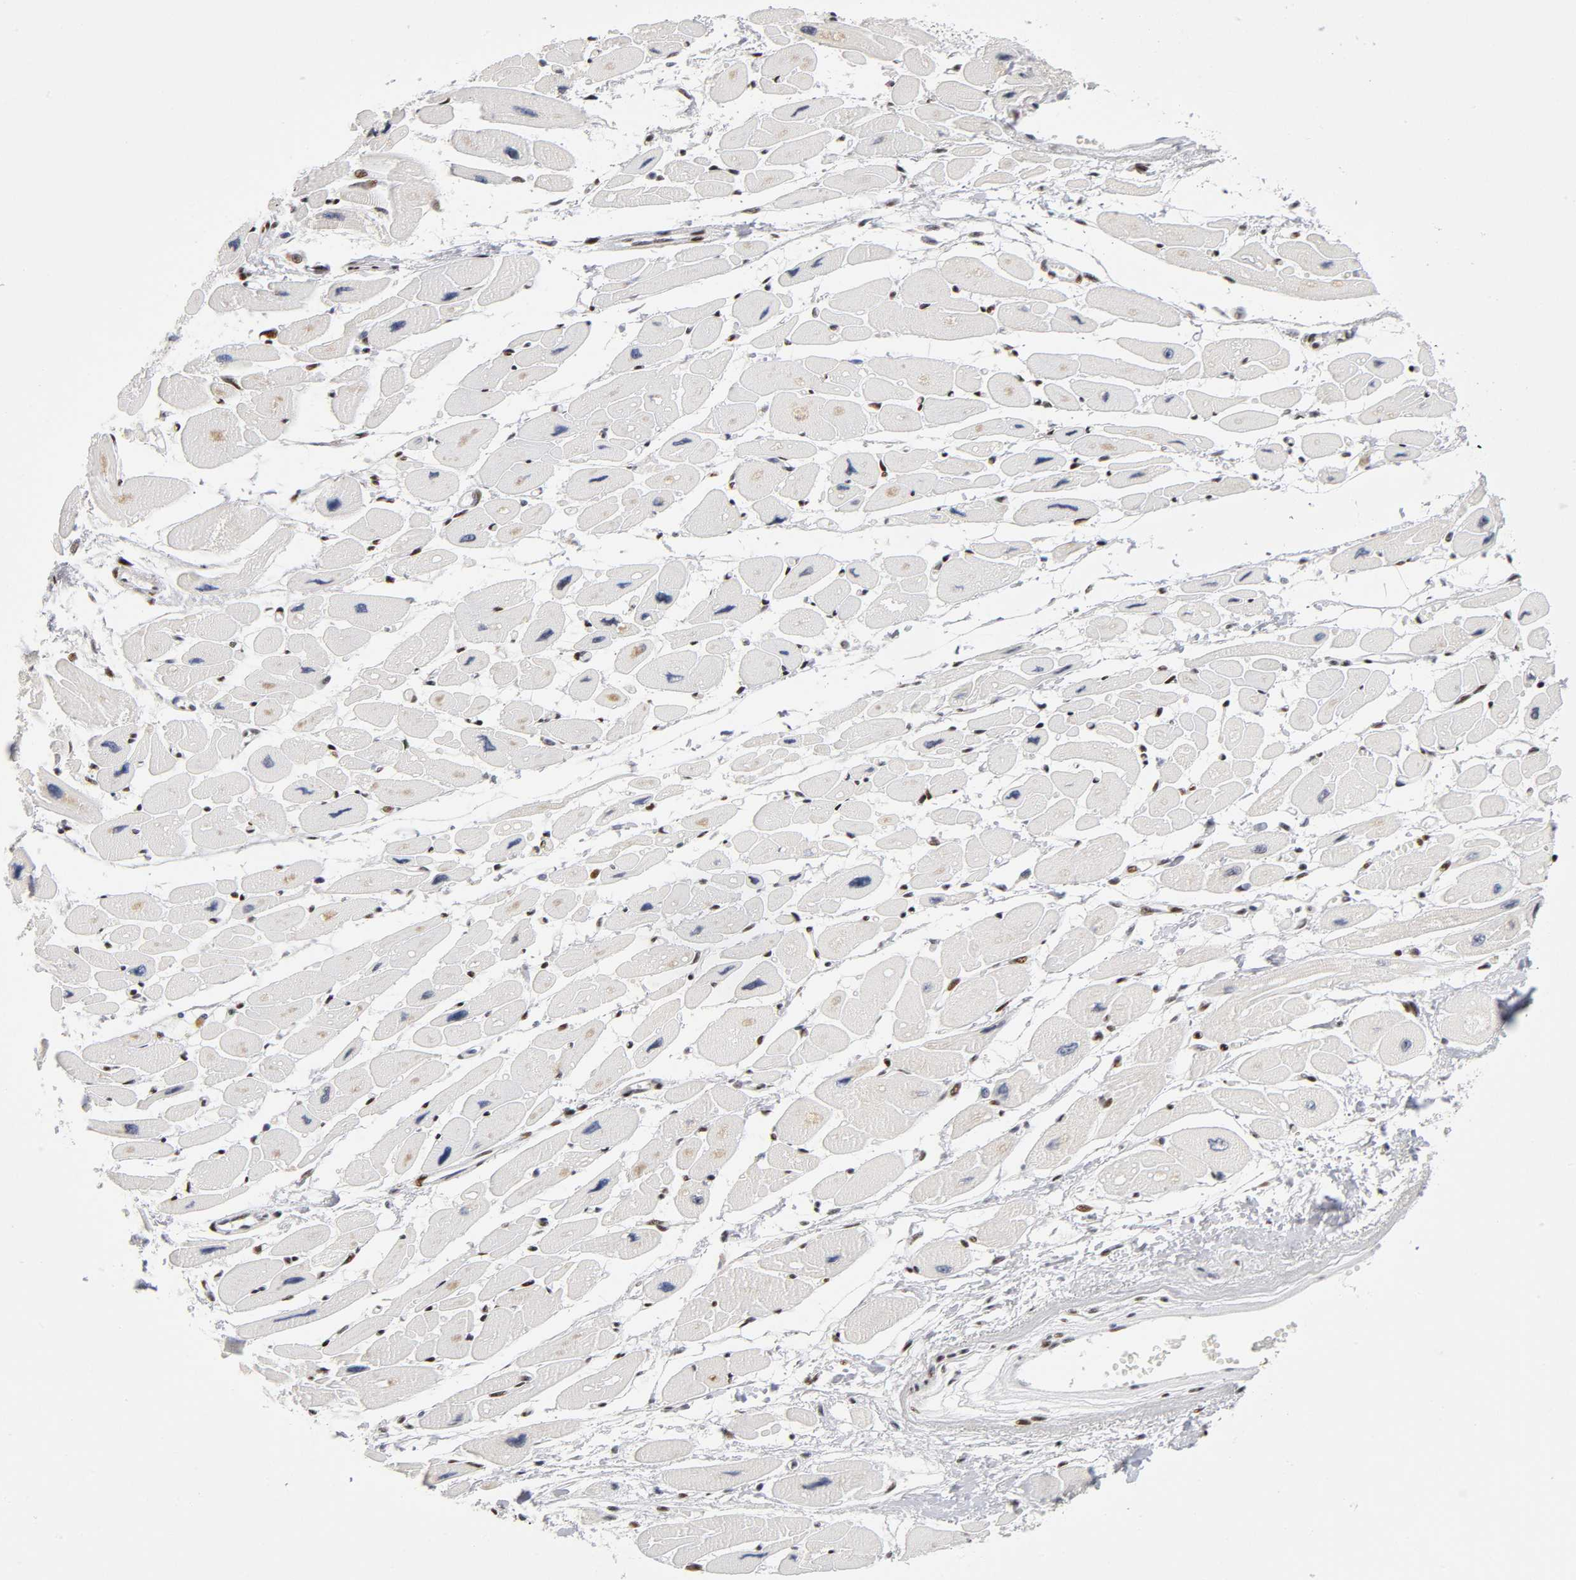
{"staining": {"intensity": "moderate", "quantity": "25%-75%", "location": "nuclear"}, "tissue": "heart muscle", "cell_type": "Cardiomyocytes", "image_type": "normal", "snomed": [{"axis": "morphology", "description": "Normal tissue, NOS"}, {"axis": "topography", "description": "Heart"}], "caption": "Unremarkable heart muscle reveals moderate nuclear expression in approximately 25%-75% of cardiomyocytes, visualized by immunohistochemistry.", "gene": "SP3", "patient": {"sex": "female", "age": 54}}